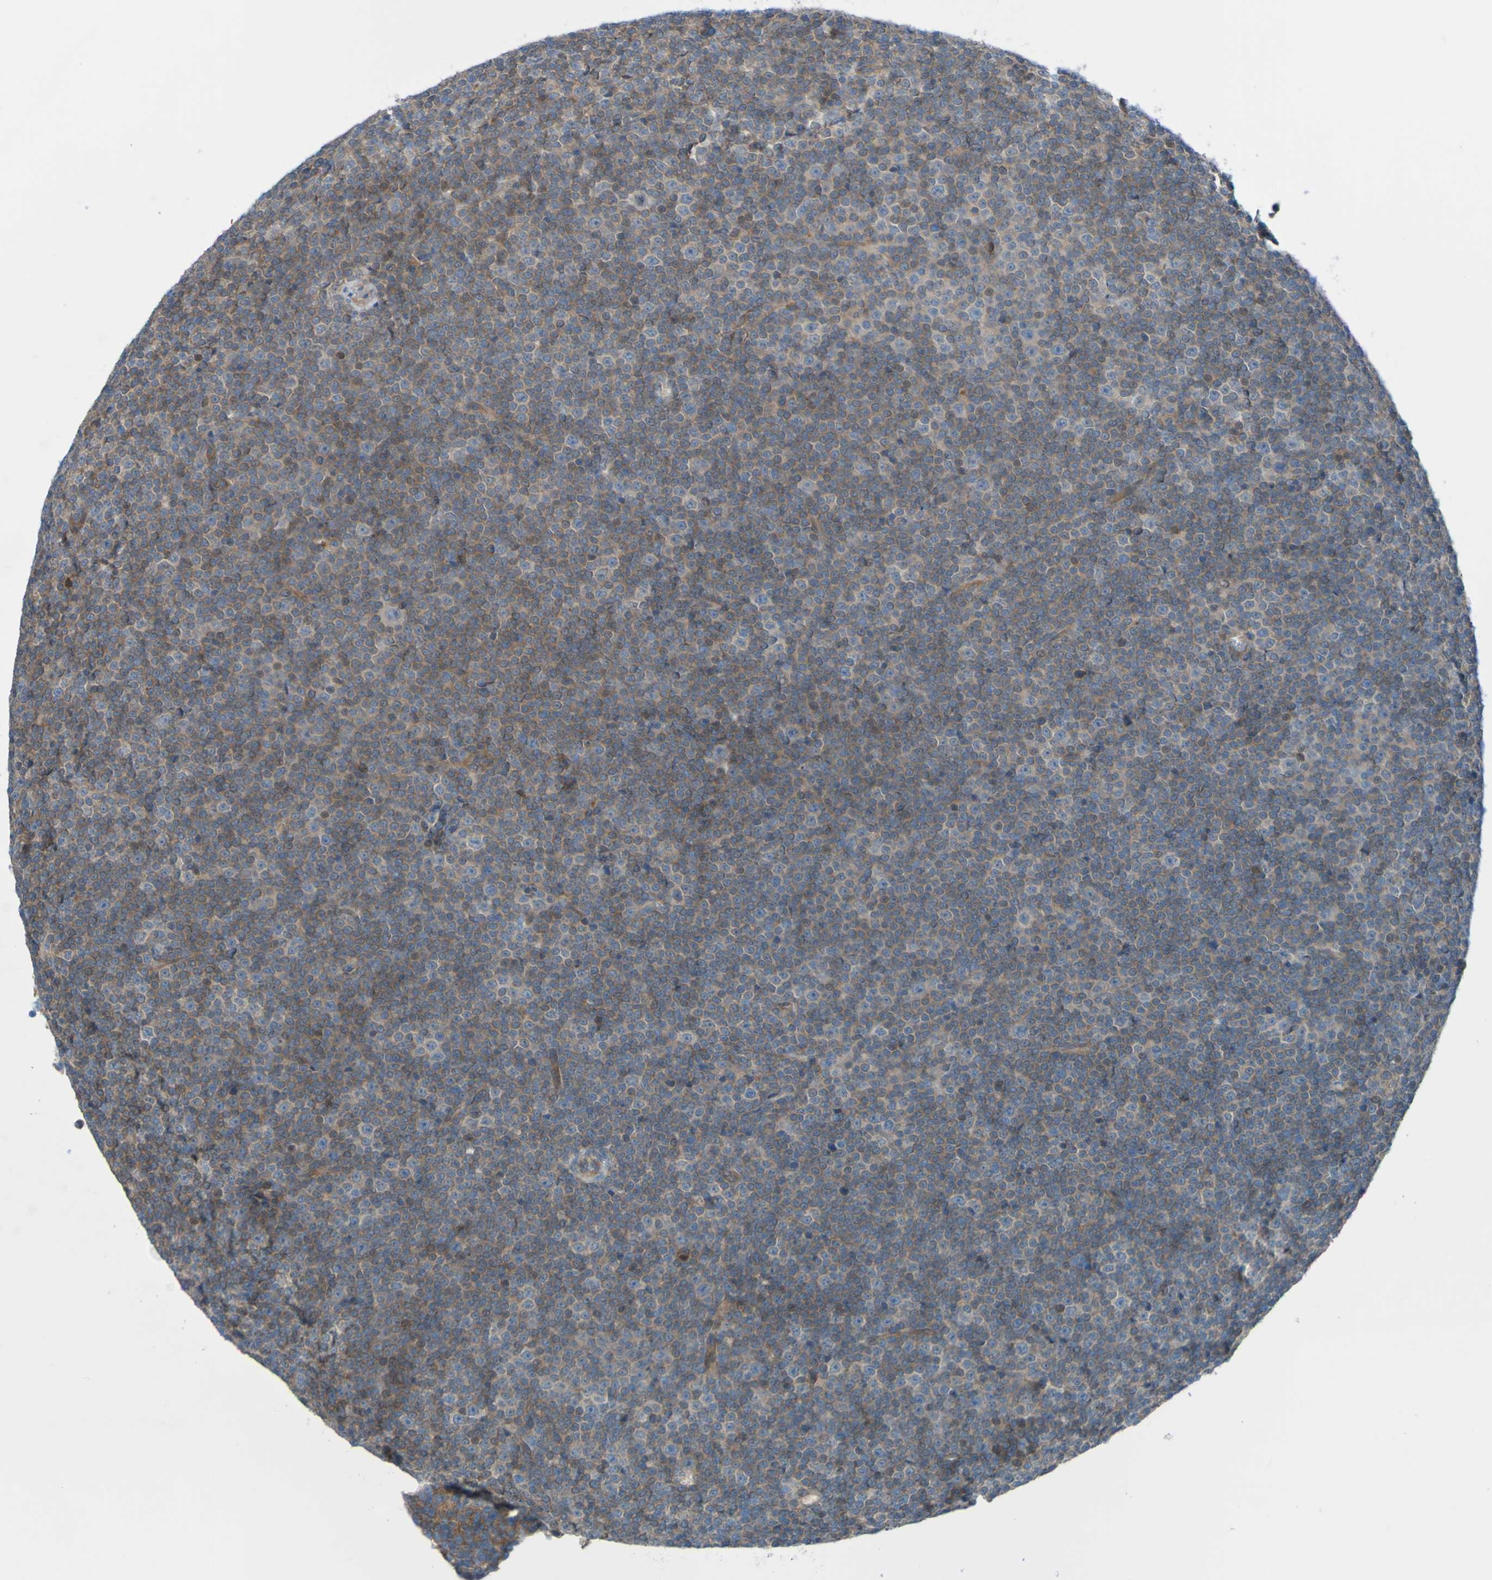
{"staining": {"intensity": "moderate", "quantity": "25%-75%", "location": "cytoplasmic/membranous"}, "tissue": "lymphoma", "cell_type": "Tumor cells", "image_type": "cancer", "snomed": [{"axis": "morphology", "description": "Malignant lymphoma, non-Hodgkin's type, Low grade"}, {"axis": "topography", "description": "Lymph node"}], "caption": "This micrograph displays immunohistochemistry (IHC) staining of lymphoma, with medium moderate cytoplasmic/membranous positivity in approximately 25%-75% of tumor cells.", "gene": "NPRL3", "patient": {"sex": "female", "age": 67}}